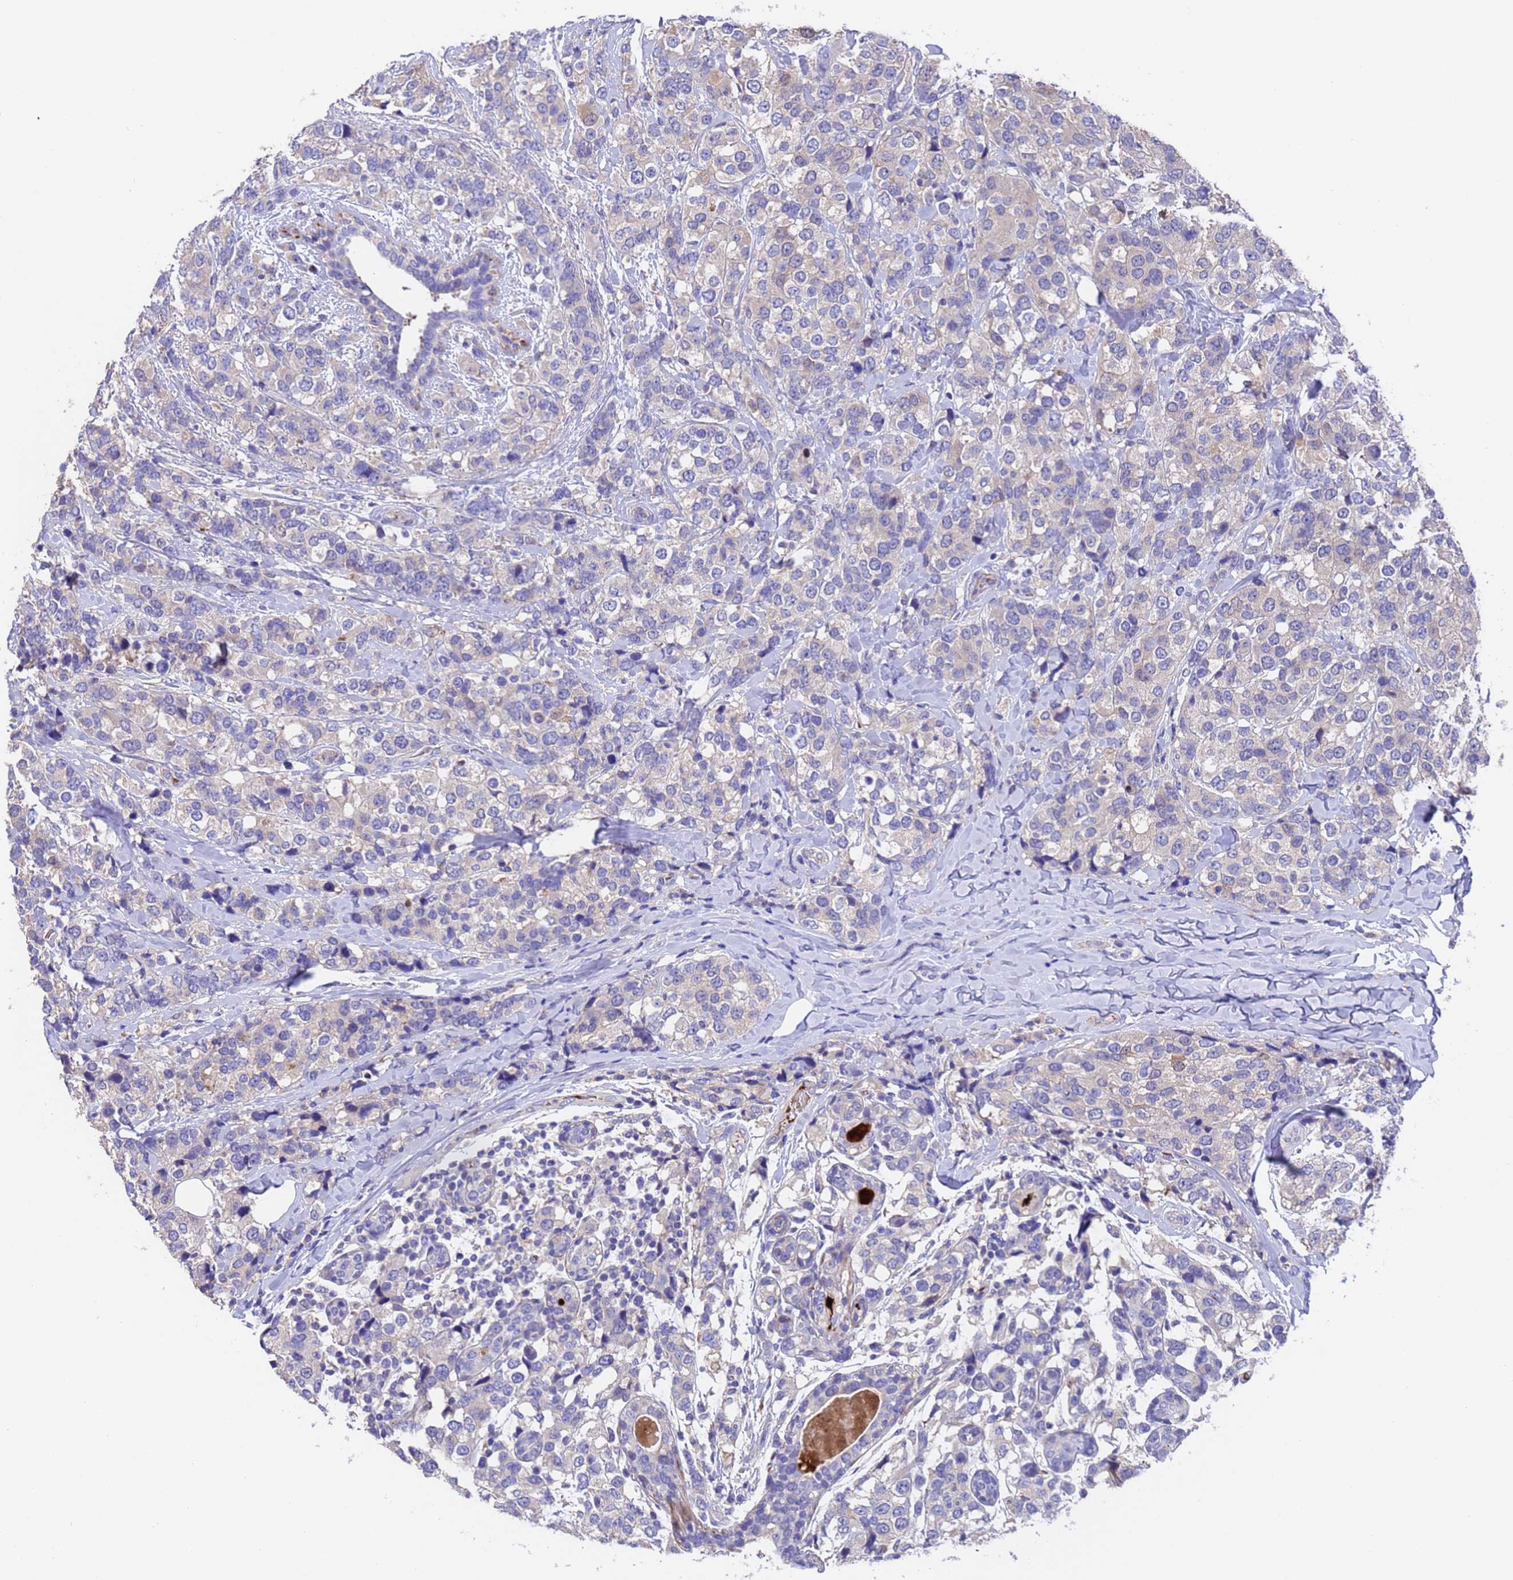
{"staining": {"intensity": "weak", "quantity": "<25%", "location": "cytoplasmic/membranous"}, "tissue": "breast cancer", "cell_type": "Tumor cells", "image_type": "cancer", "snomed": [{"axis": "morphology", "description": "Lobular carcinoma"}, {"axis": "topography", "description": "Breast"}], "caption": "This is a image of IHC staining of breast lobular carcinoma, which shows no staining in tumor cells. (DAB immunohistochemistry, high magnification).", "gene": "ELP6", "patient": {"sex": "female", "age": 59}}